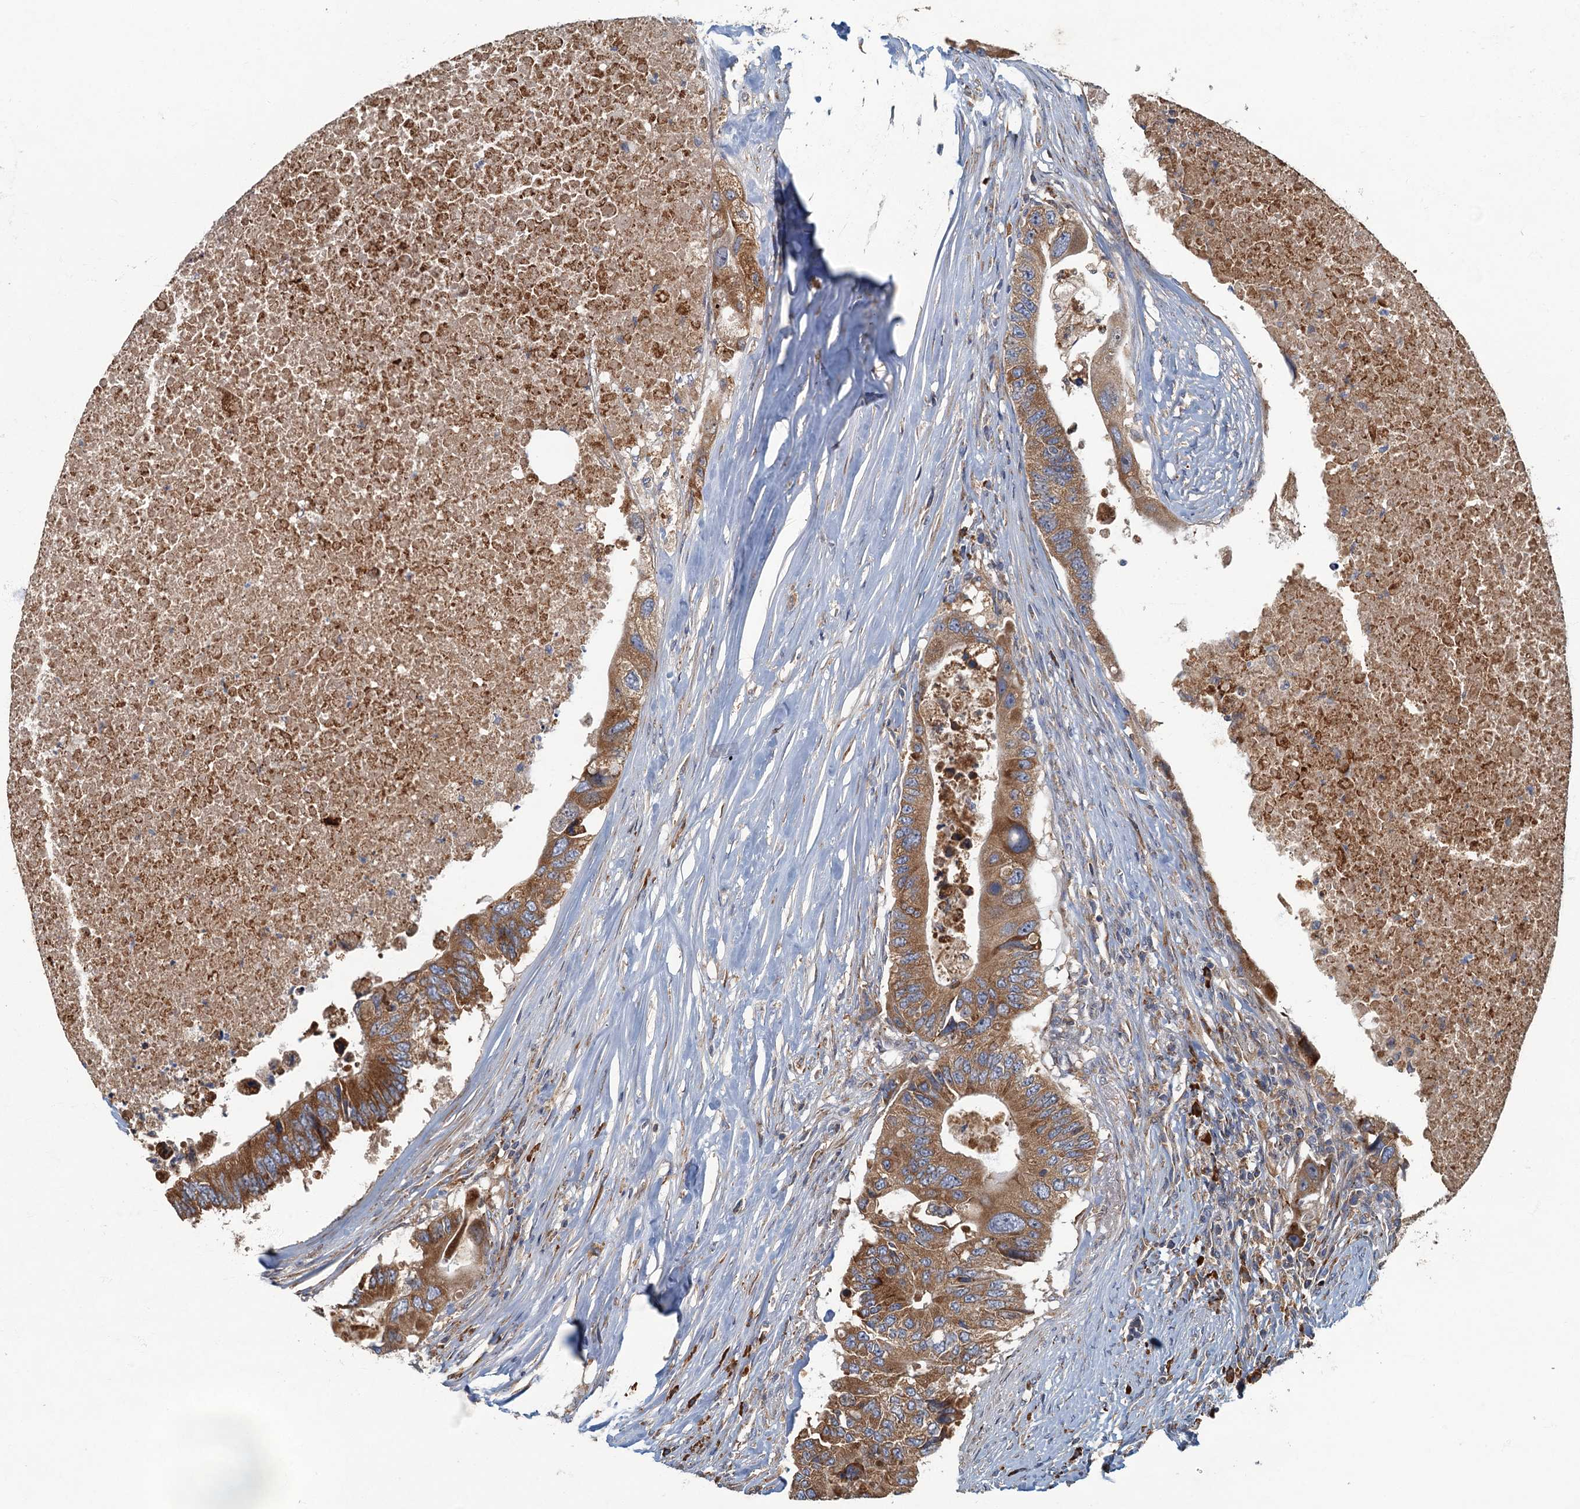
{"staining": {"intensity": "strong", "quantity": ">75%", "location": "cytoplasmic/membranous"}, "tissue": "colorectal cancer", "cell_type": "Tumor cells", "image_type": "cancer", "snomed": [{"axis": "morphology", "description": "Adenocarcinoma, NOS"}, {"axis": "topography", "description": "Colon"}], "caption": "The immunohistochemical stain highlights strong cytoplasmic/membranous expression in tumor cells of colorectal cancer (adenocarcinoma) tissue.", "gene": "SPDYC", "patient": {"sex": "male", "age": 71}}